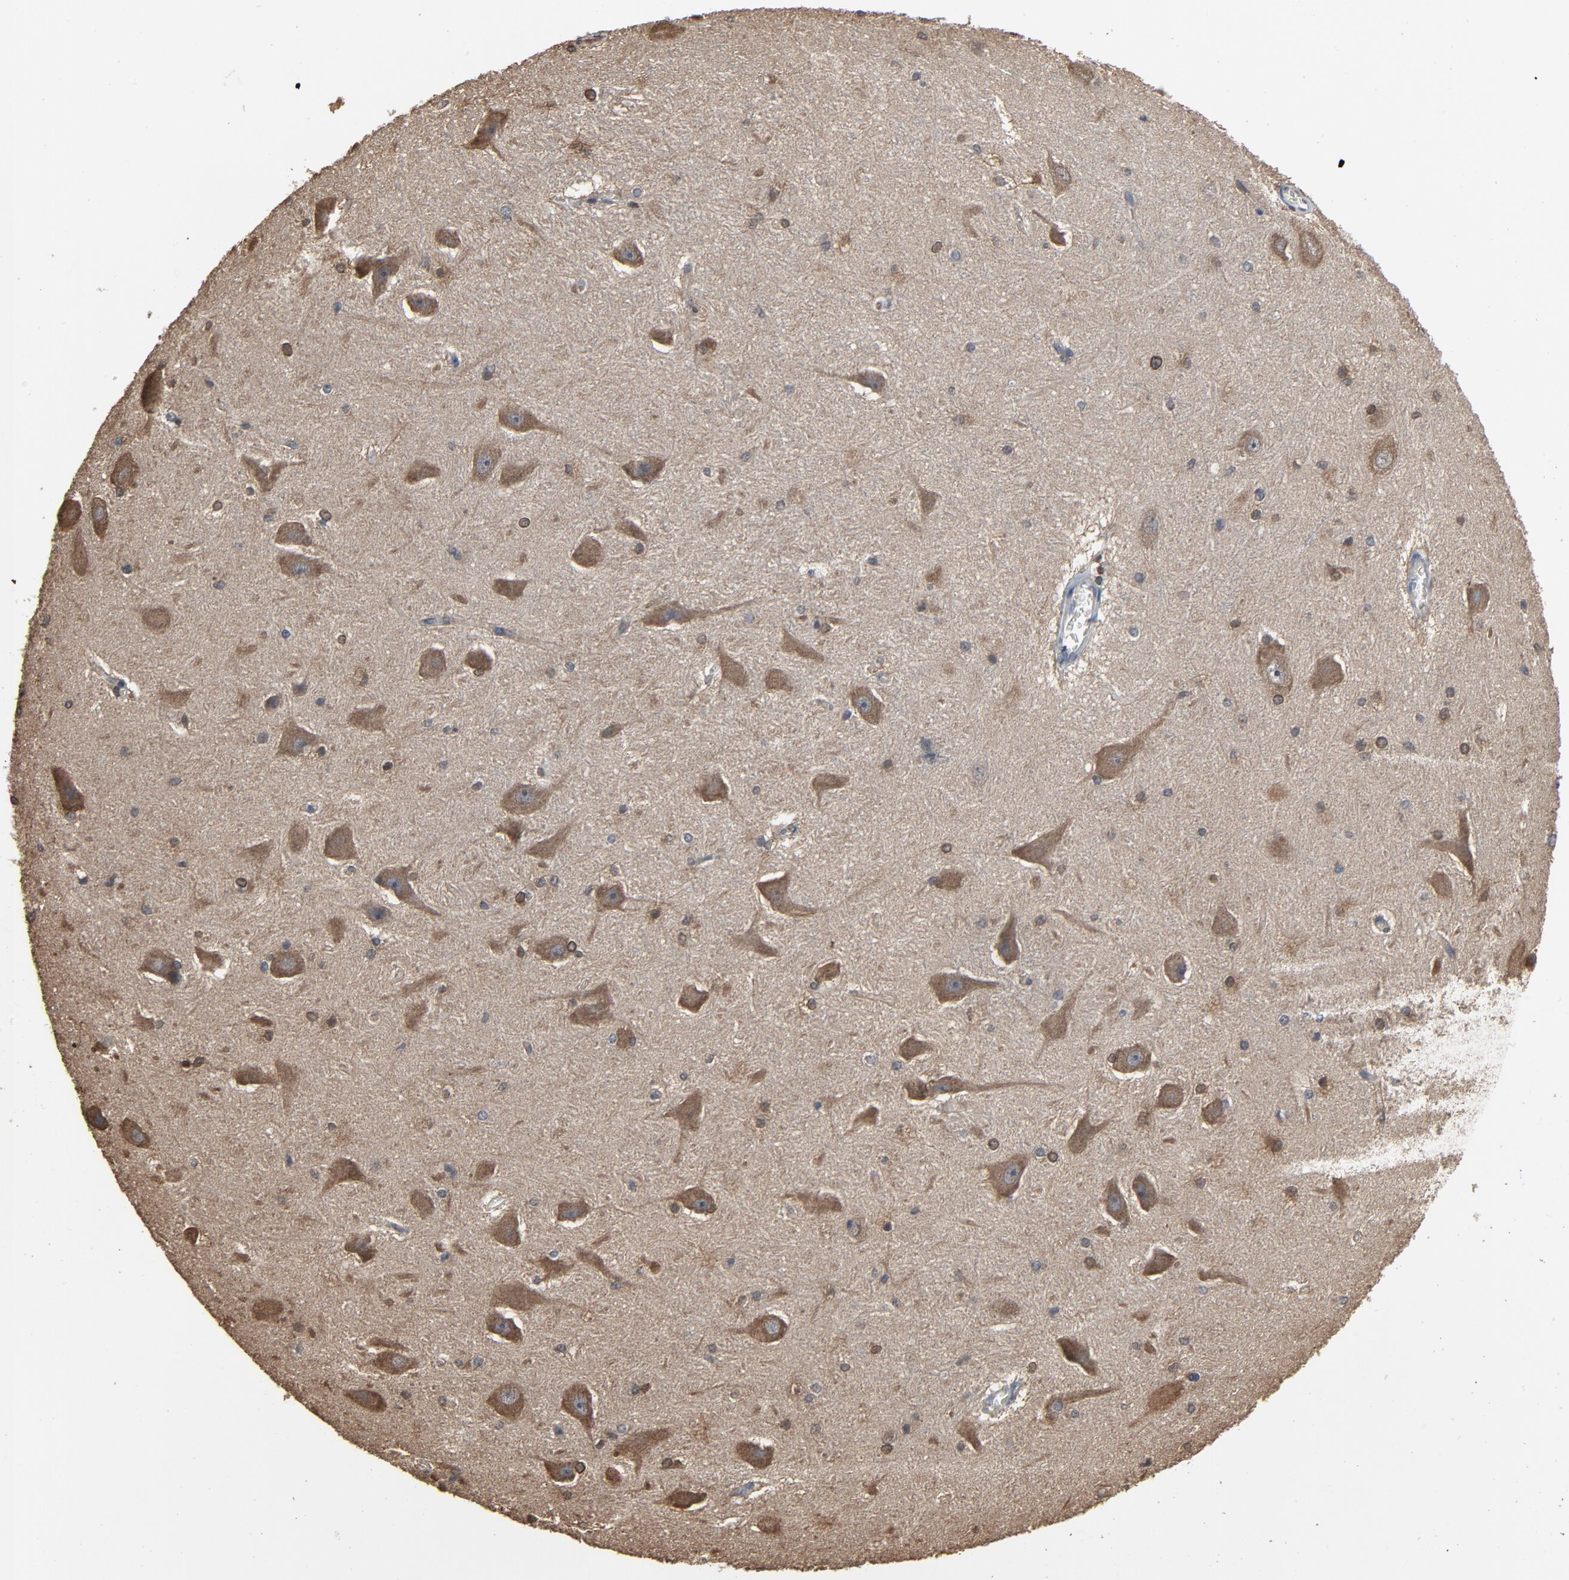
{"staining": {"intensity": "moderate", "quantity": "<25%", "location": "cytoplasmic/membranous,nuclear"}, "tissue": "hippocampus", "cell_type": "Glial cells", "image_type": "normal", "snomed": [{"axis": "morphology", "description": "Normal tissue, NOS"}, {"axis": "topography", "description": "Hippocampus"}], "caption": "This image displays normal hippocampus stained with immunohistochemistry to label a protein in brown. The cytoplasmic/membranous,nuclear of glial cells show moderate positivity for the protein. Nuclei are counter-stained blue.", "gene": "UBE2D1", "patient": {"sex": "female", "age": 19}}